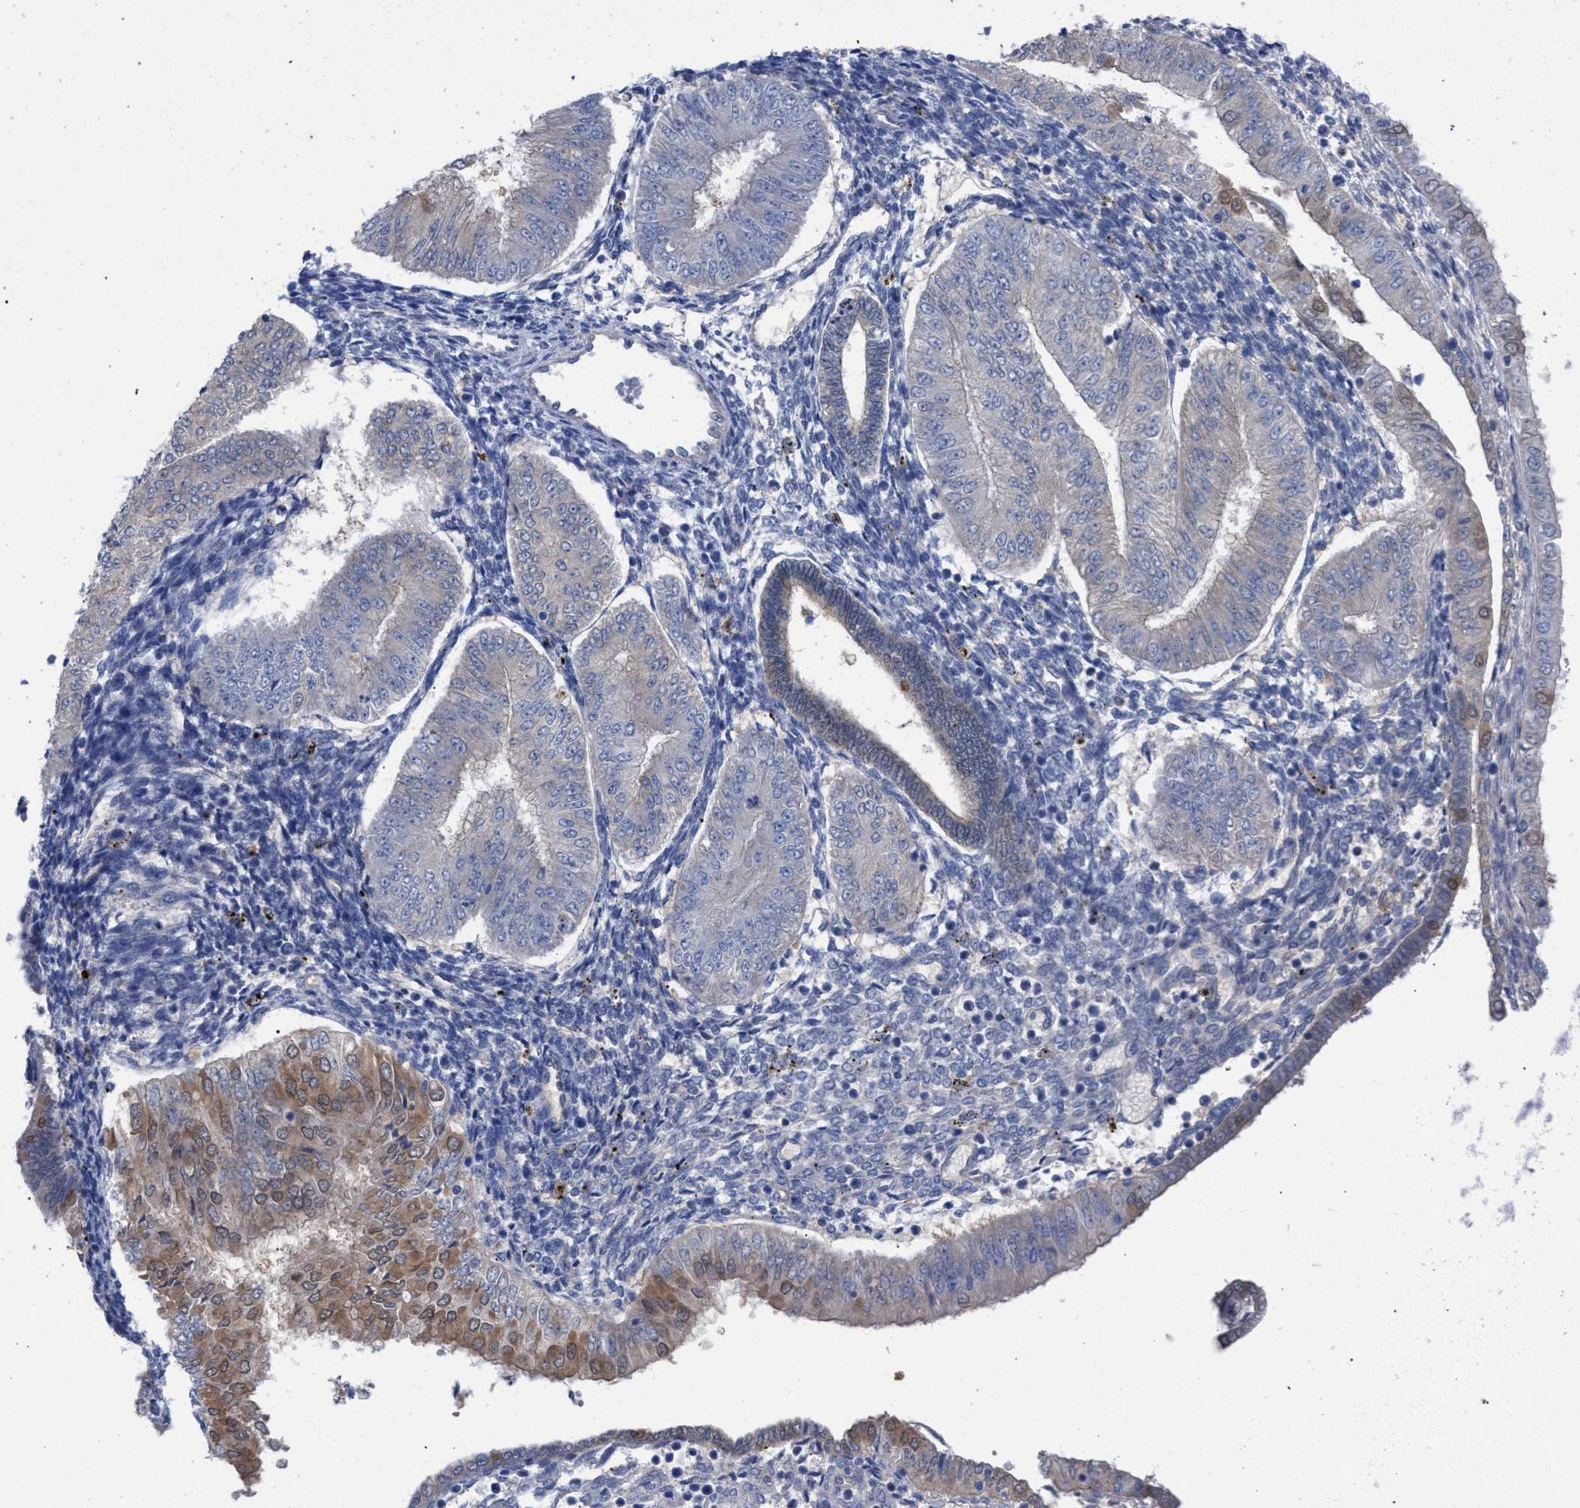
{"staining": {"intensity": "moderate", "quantity": "<25%", "location": "cytoplasmic/membranous"}, "tissue": "endometrial cancer", "cell_type": "Tumor cells", "image_type": "cancer", "snomed": [{"axis": "morphology", "description": "Normal tissue, NOS"}, {"axis": "morphology", "description": "Adenocarcinoma, NOS"}, {"axis": "topography", "description": "Endometrium"}], "caption": "DAB (3,3'-diaminobenzidine) immunohistochemical staining of human endometrial cancer (adenocarcinoma) shows moderate cytoplasmic/membranous protein staining in approximately <25% of tumor cells. The staining was performed using DAB to visualize the protein expression in brown, while the nuclei were stained in blue with hematoxylin (Magnification: 20x).", "gene": "GMPR", "patient": {"sex": "female", "age": 53}}